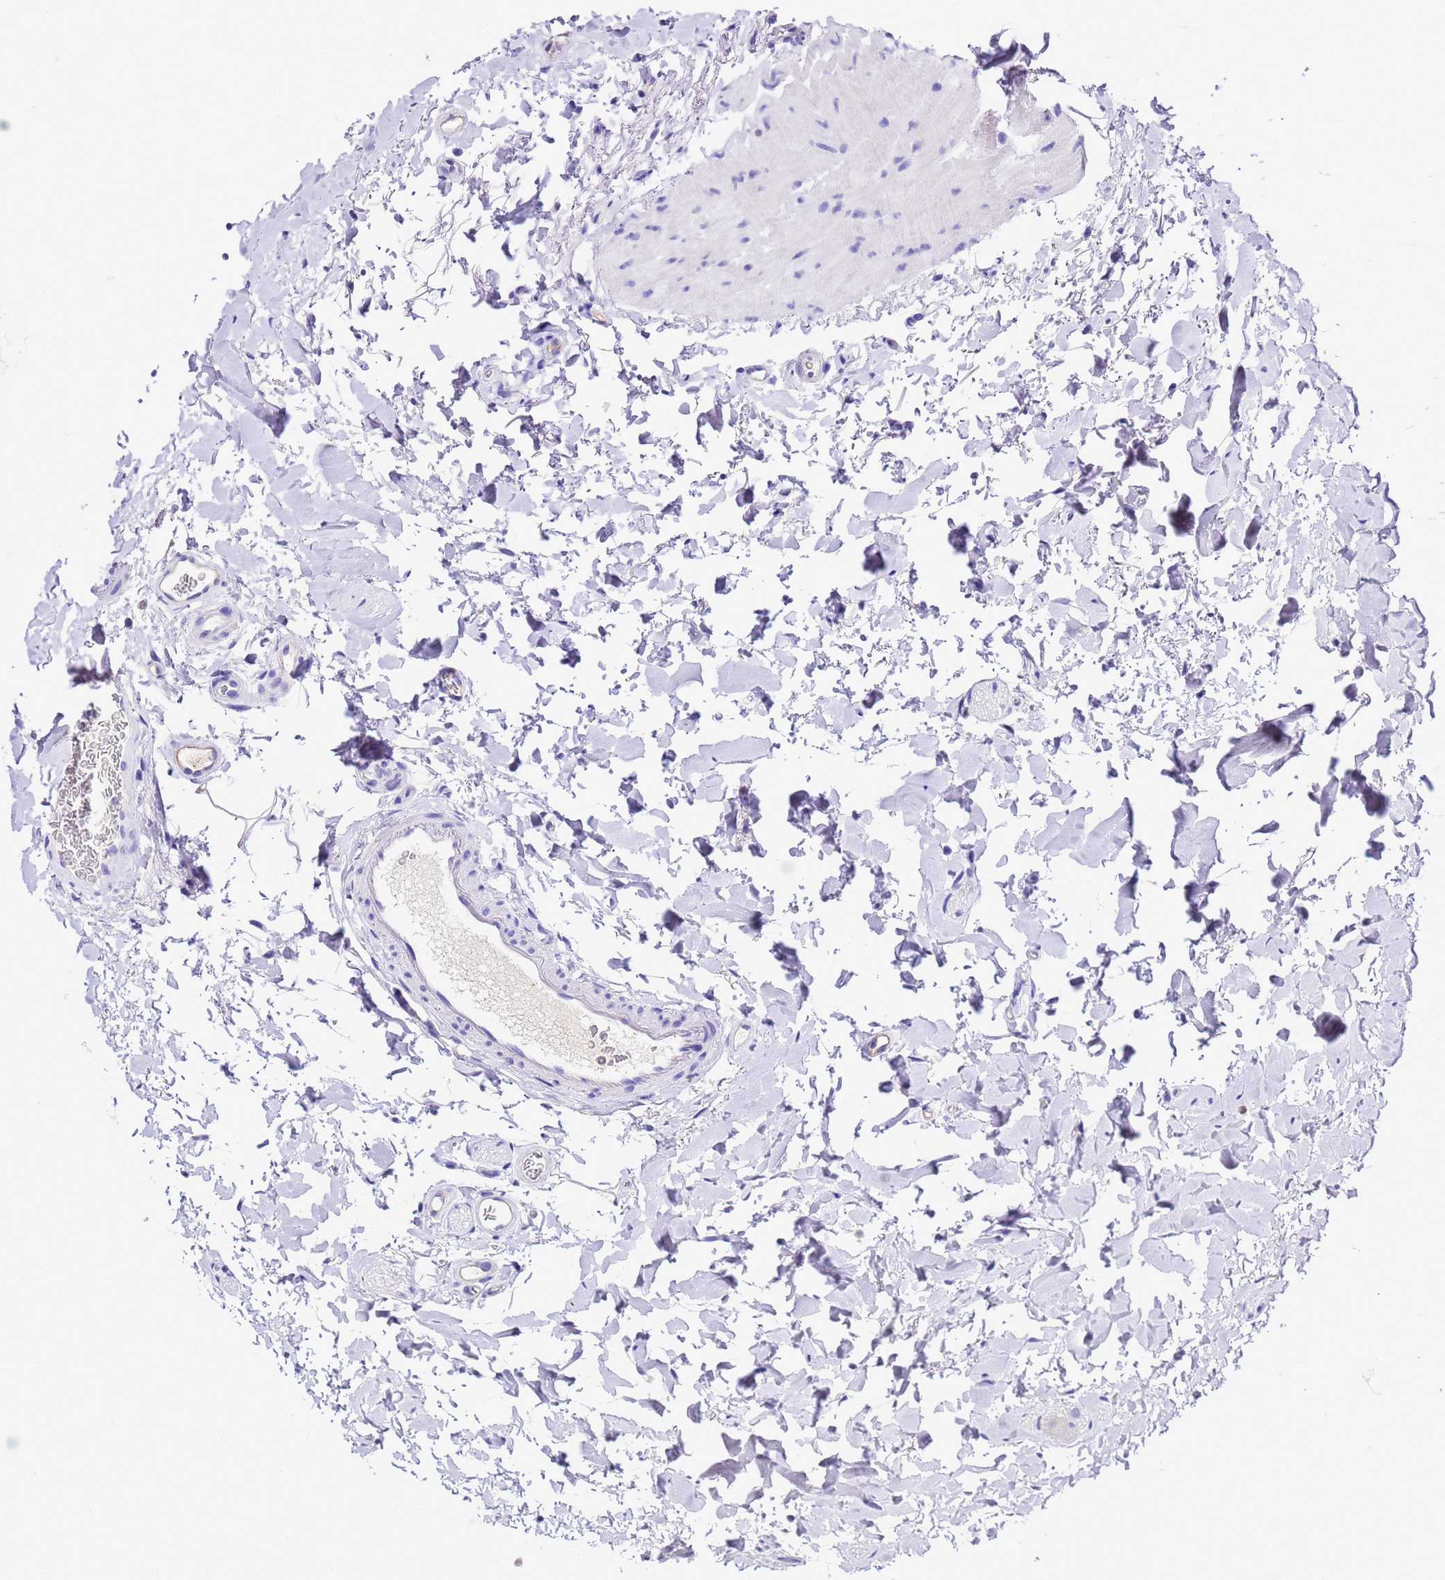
{"staining": {"intensity": "negative", "quantity": "none", "location": "none"}, "tissue": "colon", "cell_type": "Endothelial cells", "image_type": "normal", "snomed": [{"axis": "morphology", "description": "Normal tissue, NOS"}, {"axis": "topography", "description": "Colon"}], "caption": "Colon was stained to show a protein in brown. There is no significant positivity in endothelial cells. The staining was performed using DAB (3,3'-diaminobenzidine) to visualize the protein expression in brown, while the nuclei were stained in blue with hematoxylin (Magnification: 20x).", "gene": "UGT2A1", "patient": {"sex": "female", "age": 82}}